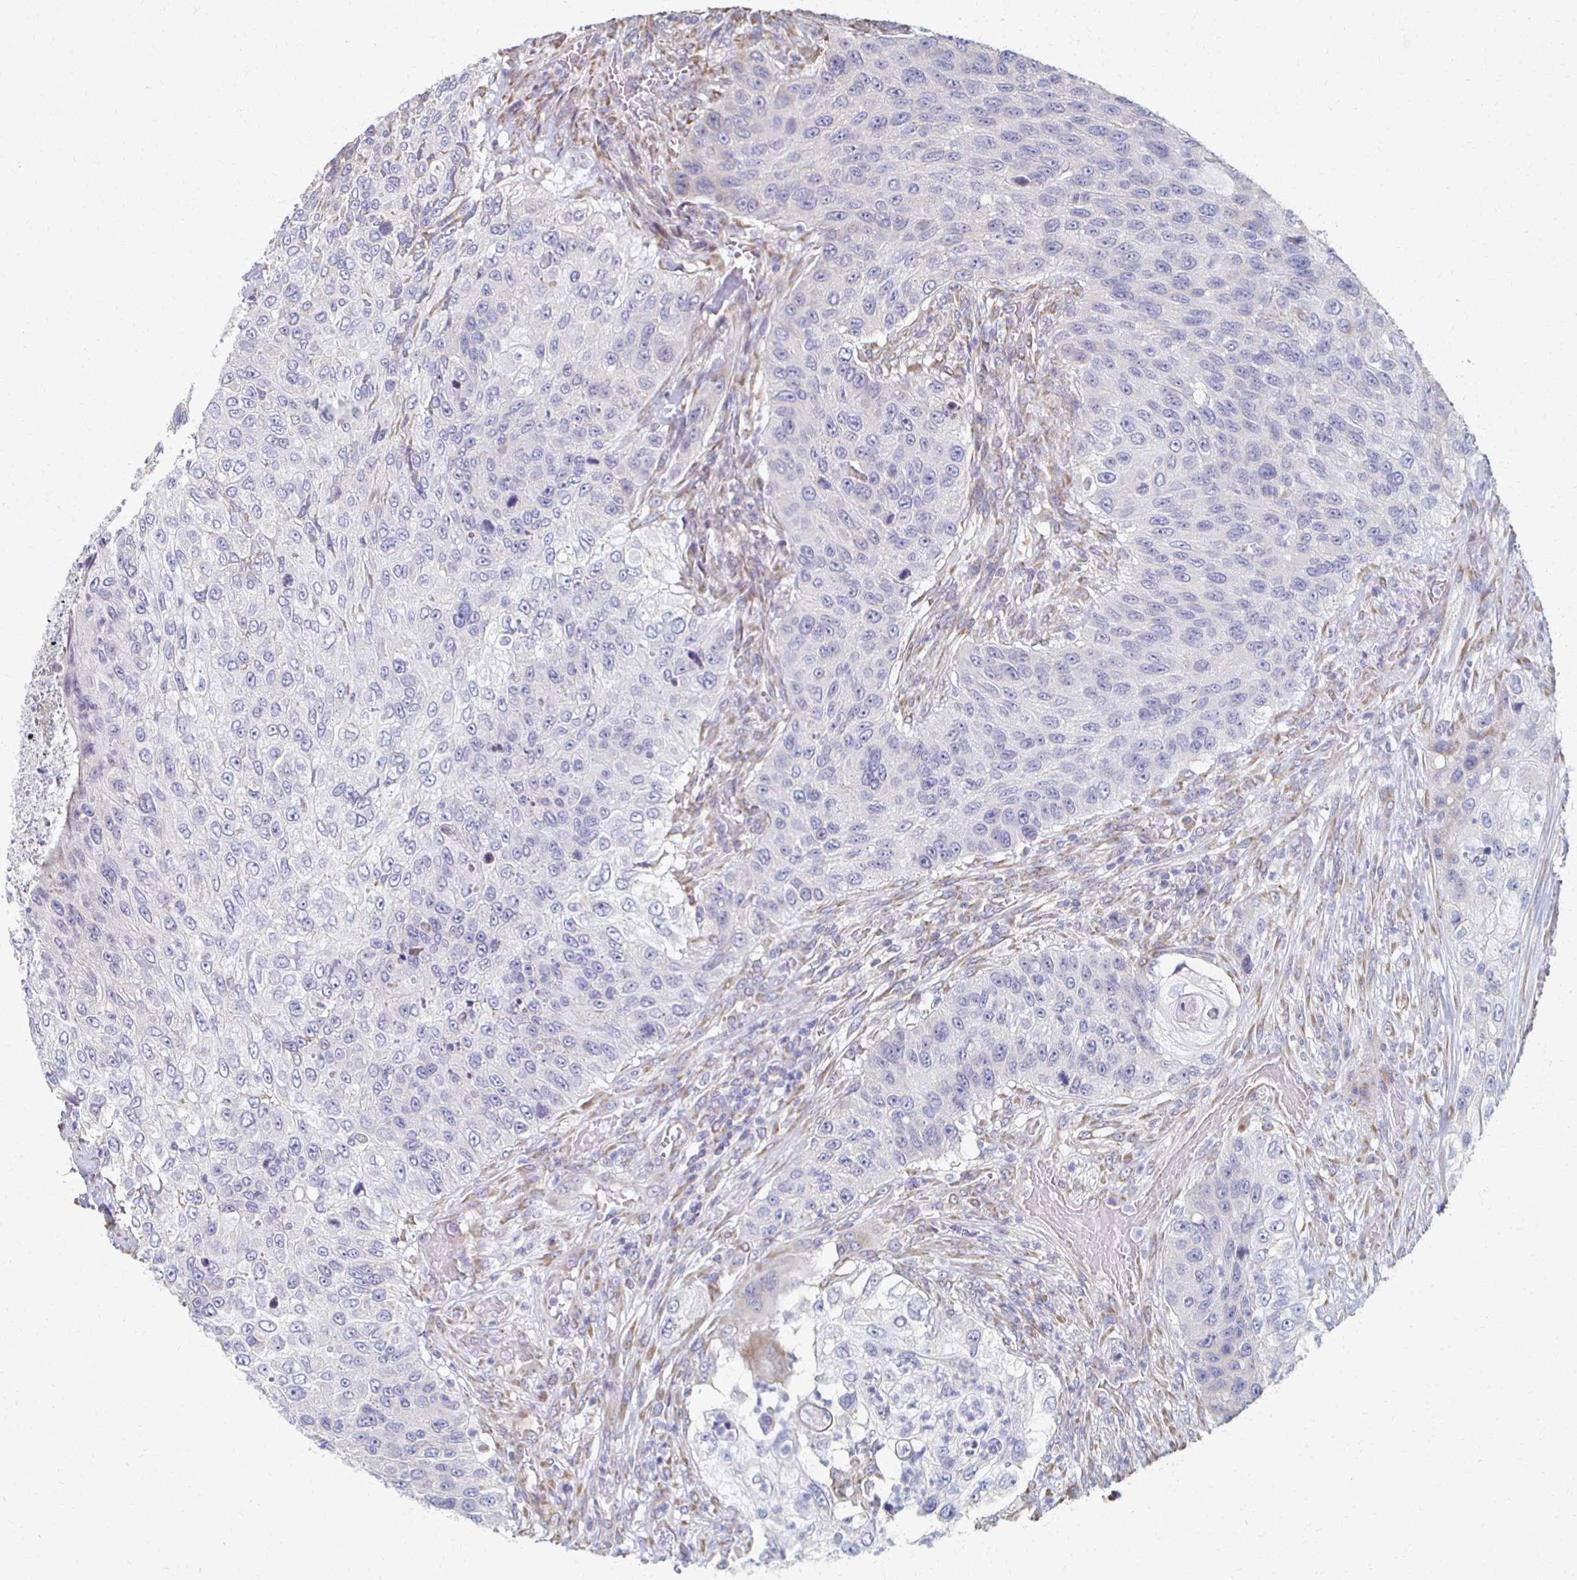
{"staining": {"intensity": "negative", "quantity": "none", "location": "none"}, "tissue": "urothelial cancer", "cell_type": "Tumor cells", "image_type": "cancer", "snomed": [{"axis": "morphology", "description": "Urothelial carcinoma, High grade"}, {"axis": "topography", "description": "Urinary bladder"}], "caption": "The micrograph demonstrates no significant staining in tumor cells of urothelial cancer.", "gene": "ATP1A3", "patient": {"sex": "female", "age": 60}}